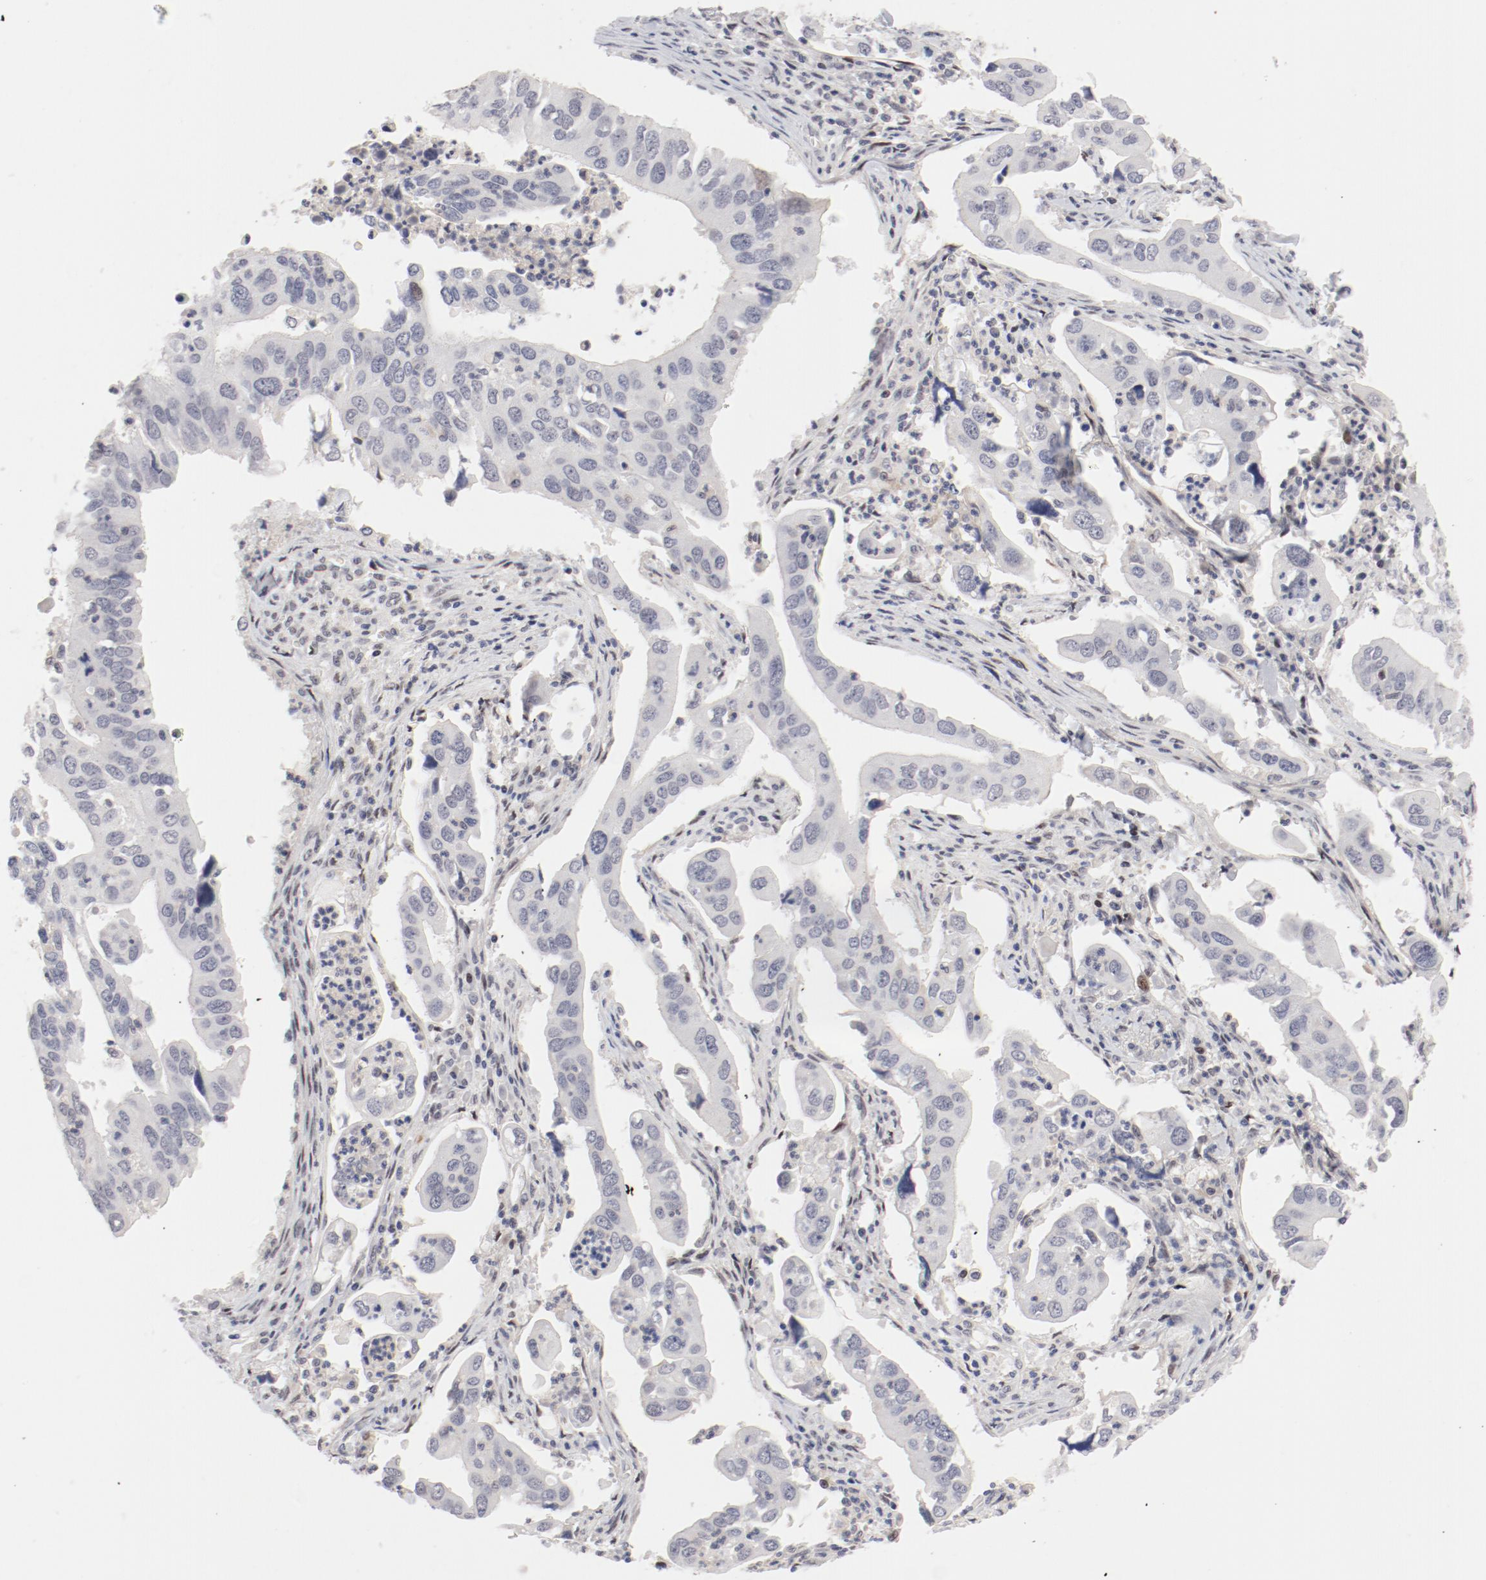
{"staining": {"intensity": "negative", "quantity": "none", "location": "none"}, "tissue": "lung cancer", "cell_type": "Tumor cells", "image_type": "cancer", "snomed": [{"axis": "morphology", "description": "Adenocarcinoma, NOS"}, {"axis": "topography", "description": "Lung"}], "caption": "This micrograph is of lung adenocarcinoma stained with IHC to label a protein in brown with the nuclei are counter-stained blue. There is no positivity in tumor cells.", "gene": "FSCB", "patient": {"sex": "male", "age": 48}}